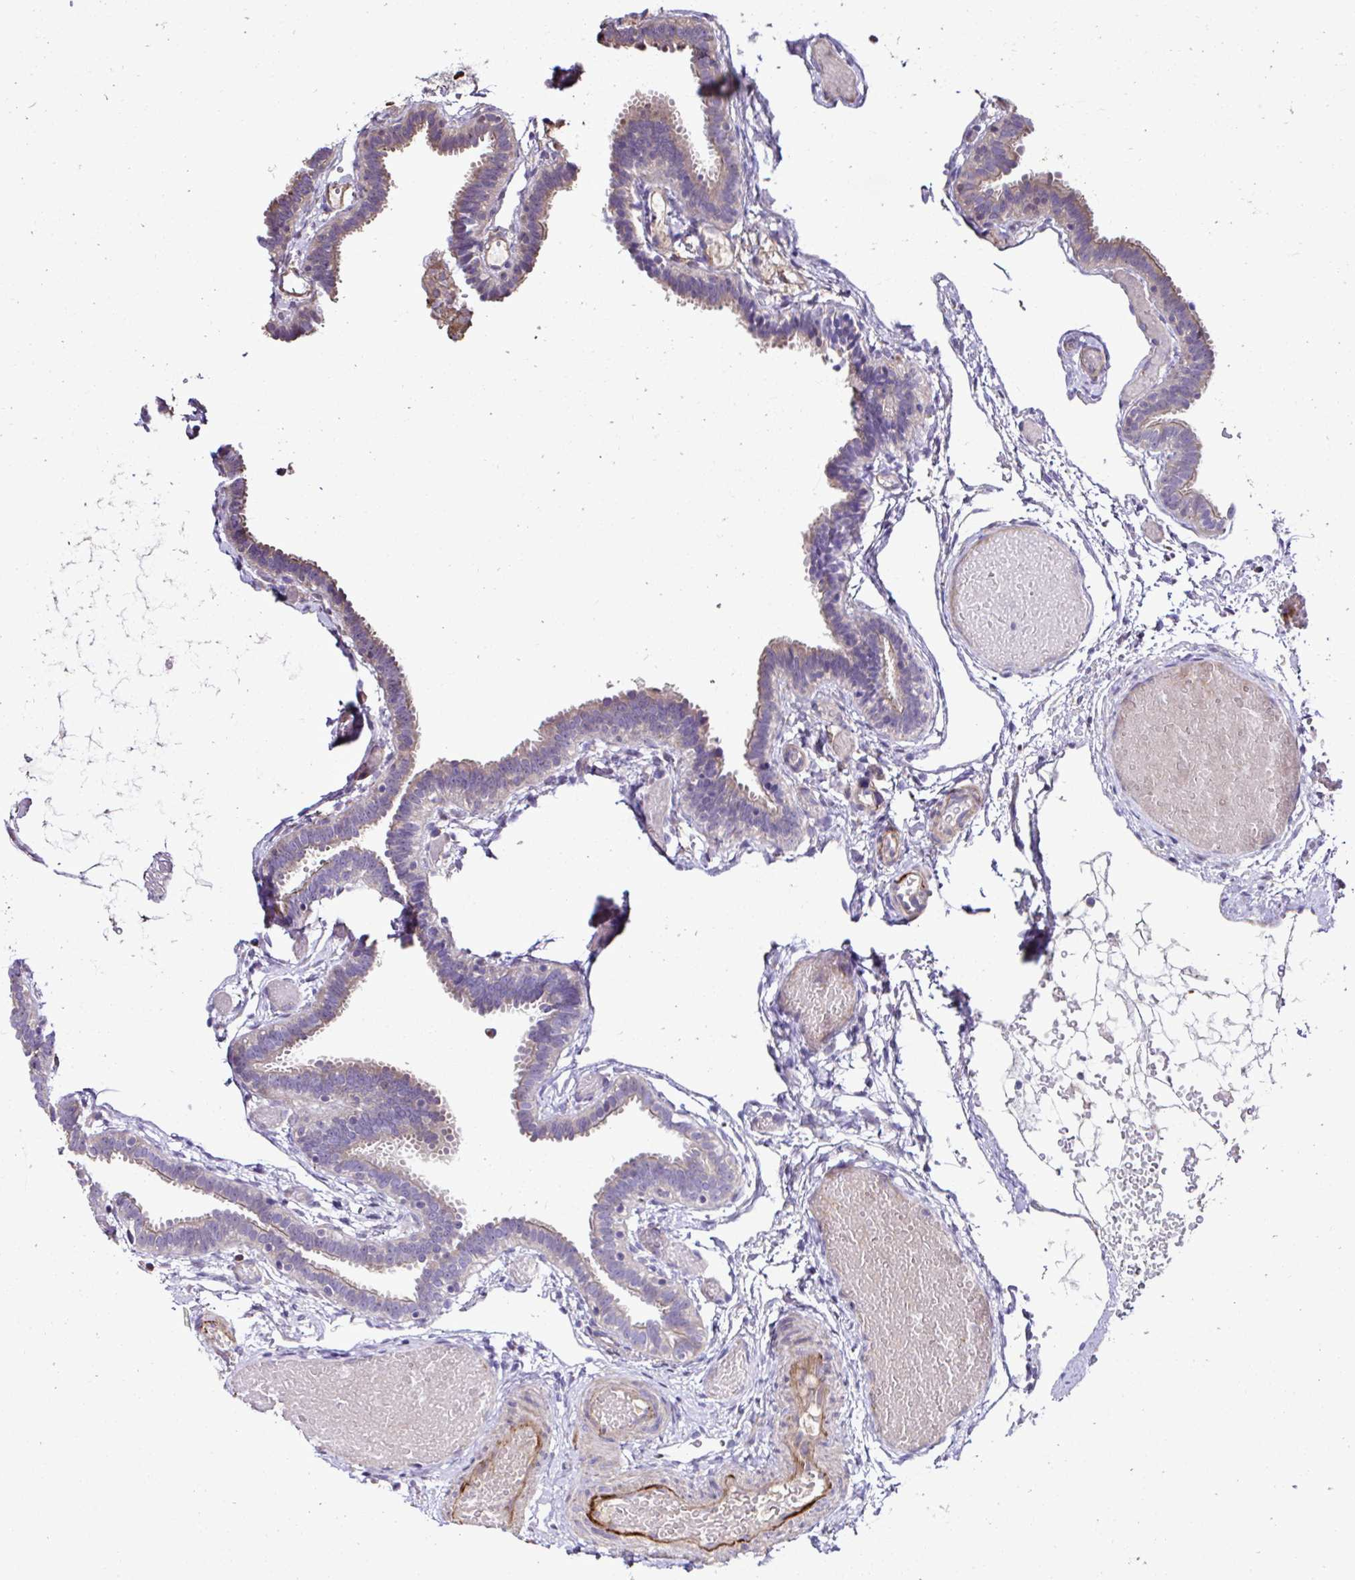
{"staining": {"intensity": "weak", "quantity": "25%-75%", "location": "cytoplasmic/membranous"}, "tissue": "fallopian tube", "cell_type": "Glandular cells", "image_type": "normal", "snomed": [{"axis": "morphology", "description": "Normal tissue, NOS"}, {"axis": "topography", "description": "Fallopian tube"}], "caption": "Immunohistochemistry of unremarkable human fallopian tube exhibits low levels of weak cytoplasmic/membranous positivity in approximately 25%-75% of glandular cells.", "gene": "CCDC85C", "patient": {"sex": "female", "age": 37}}